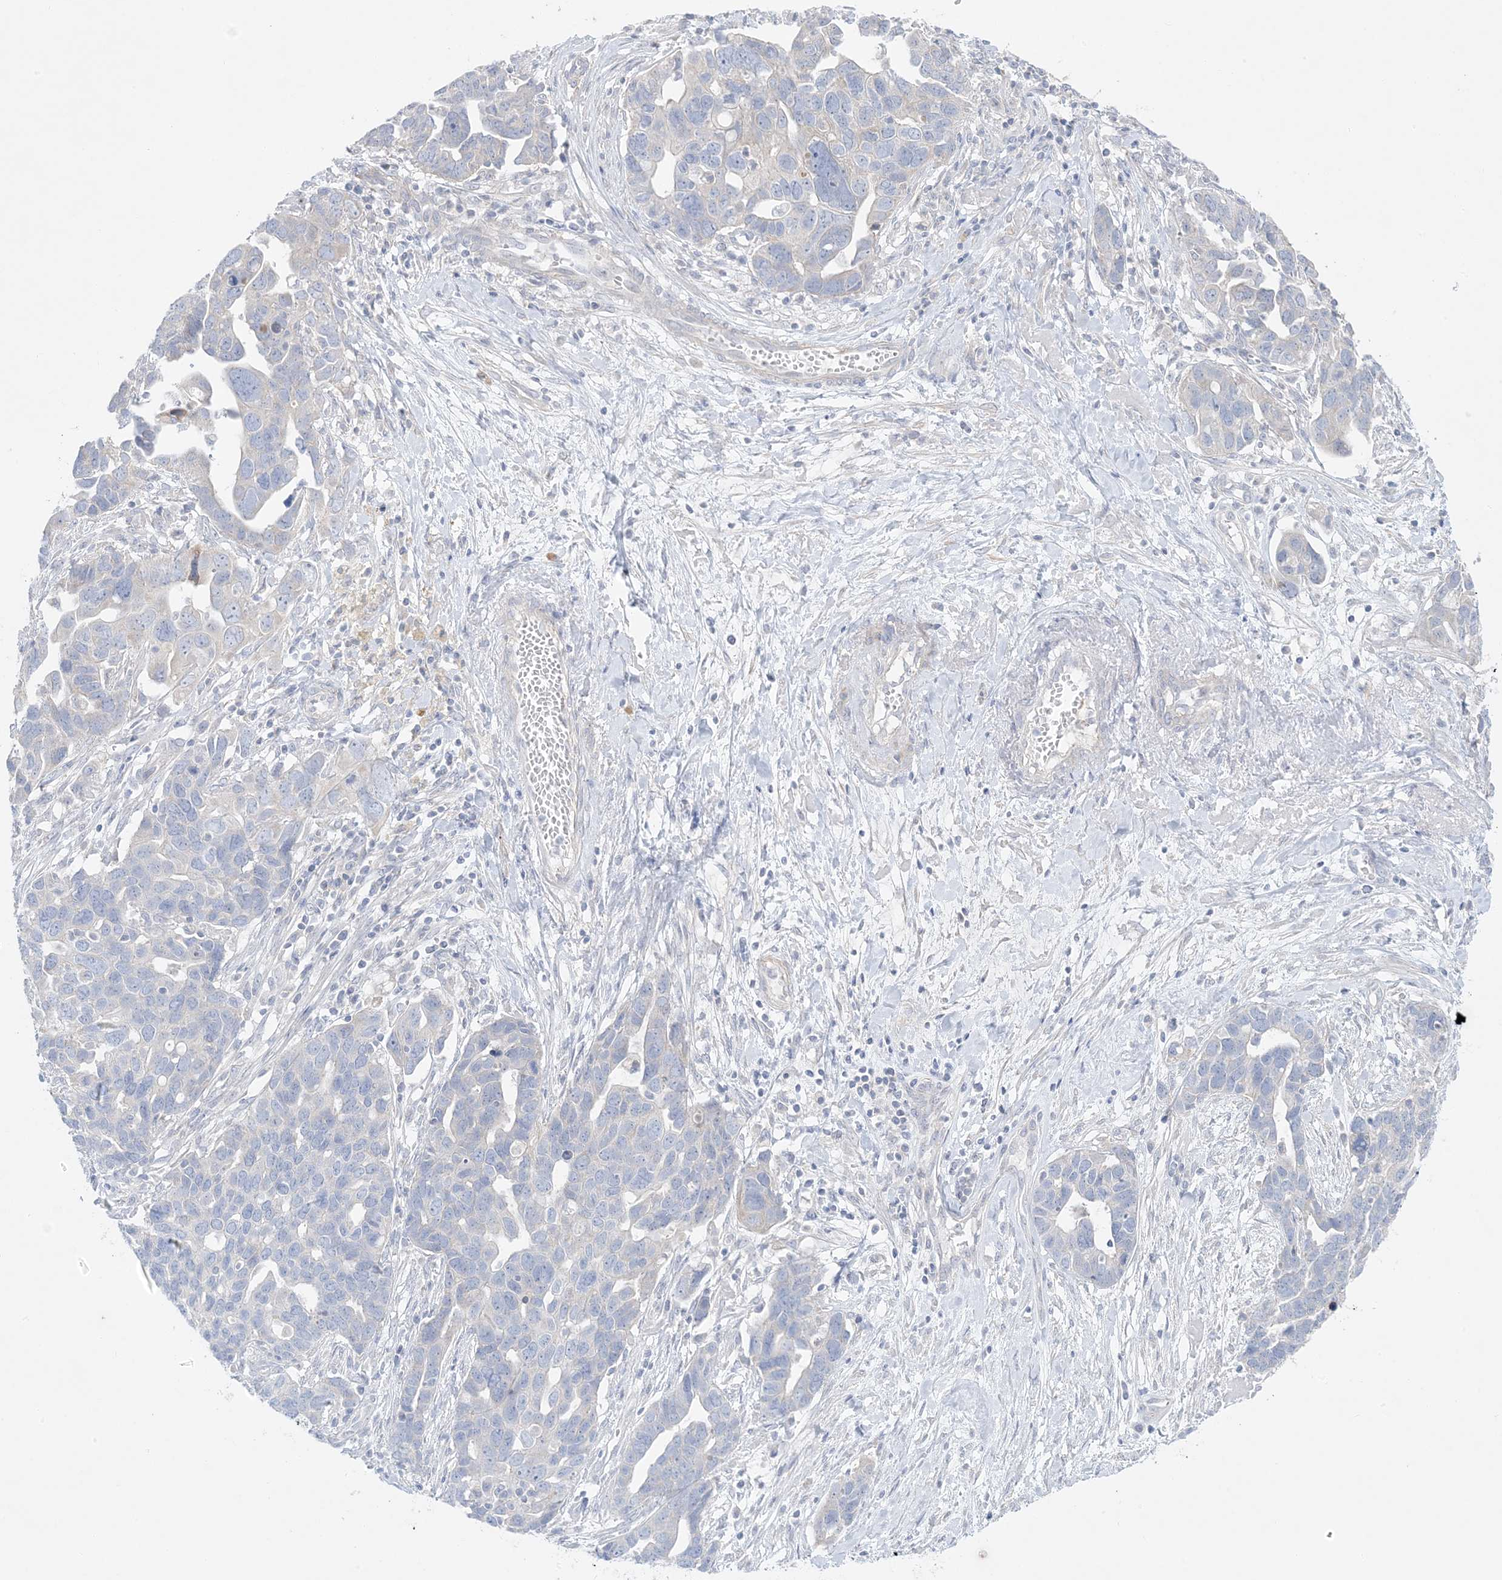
{"staining": {"intensity": "negative", "quantity": "none", "location": "none"}, "tissue": "ovarian cancer", "cell_type": "Tumor cells", "image_type": "cancer", "snomed": [{"axis": "morphology", "description": "Cystadenocarcinoma, serous, NOS"}, {"axis": "topography", "description": "Ovary"}], "caption": "High magnification brightfield microscopy of serous cystadenocarcinoma (ovarian) stained with DAB (3,3'-diaminobenzidine) (brown) and counterstained with hematoxylin (blue): tumor cells show no significant expression.", "gene": "FAM184A", "patient": {"sex": "female", "age": 54}}